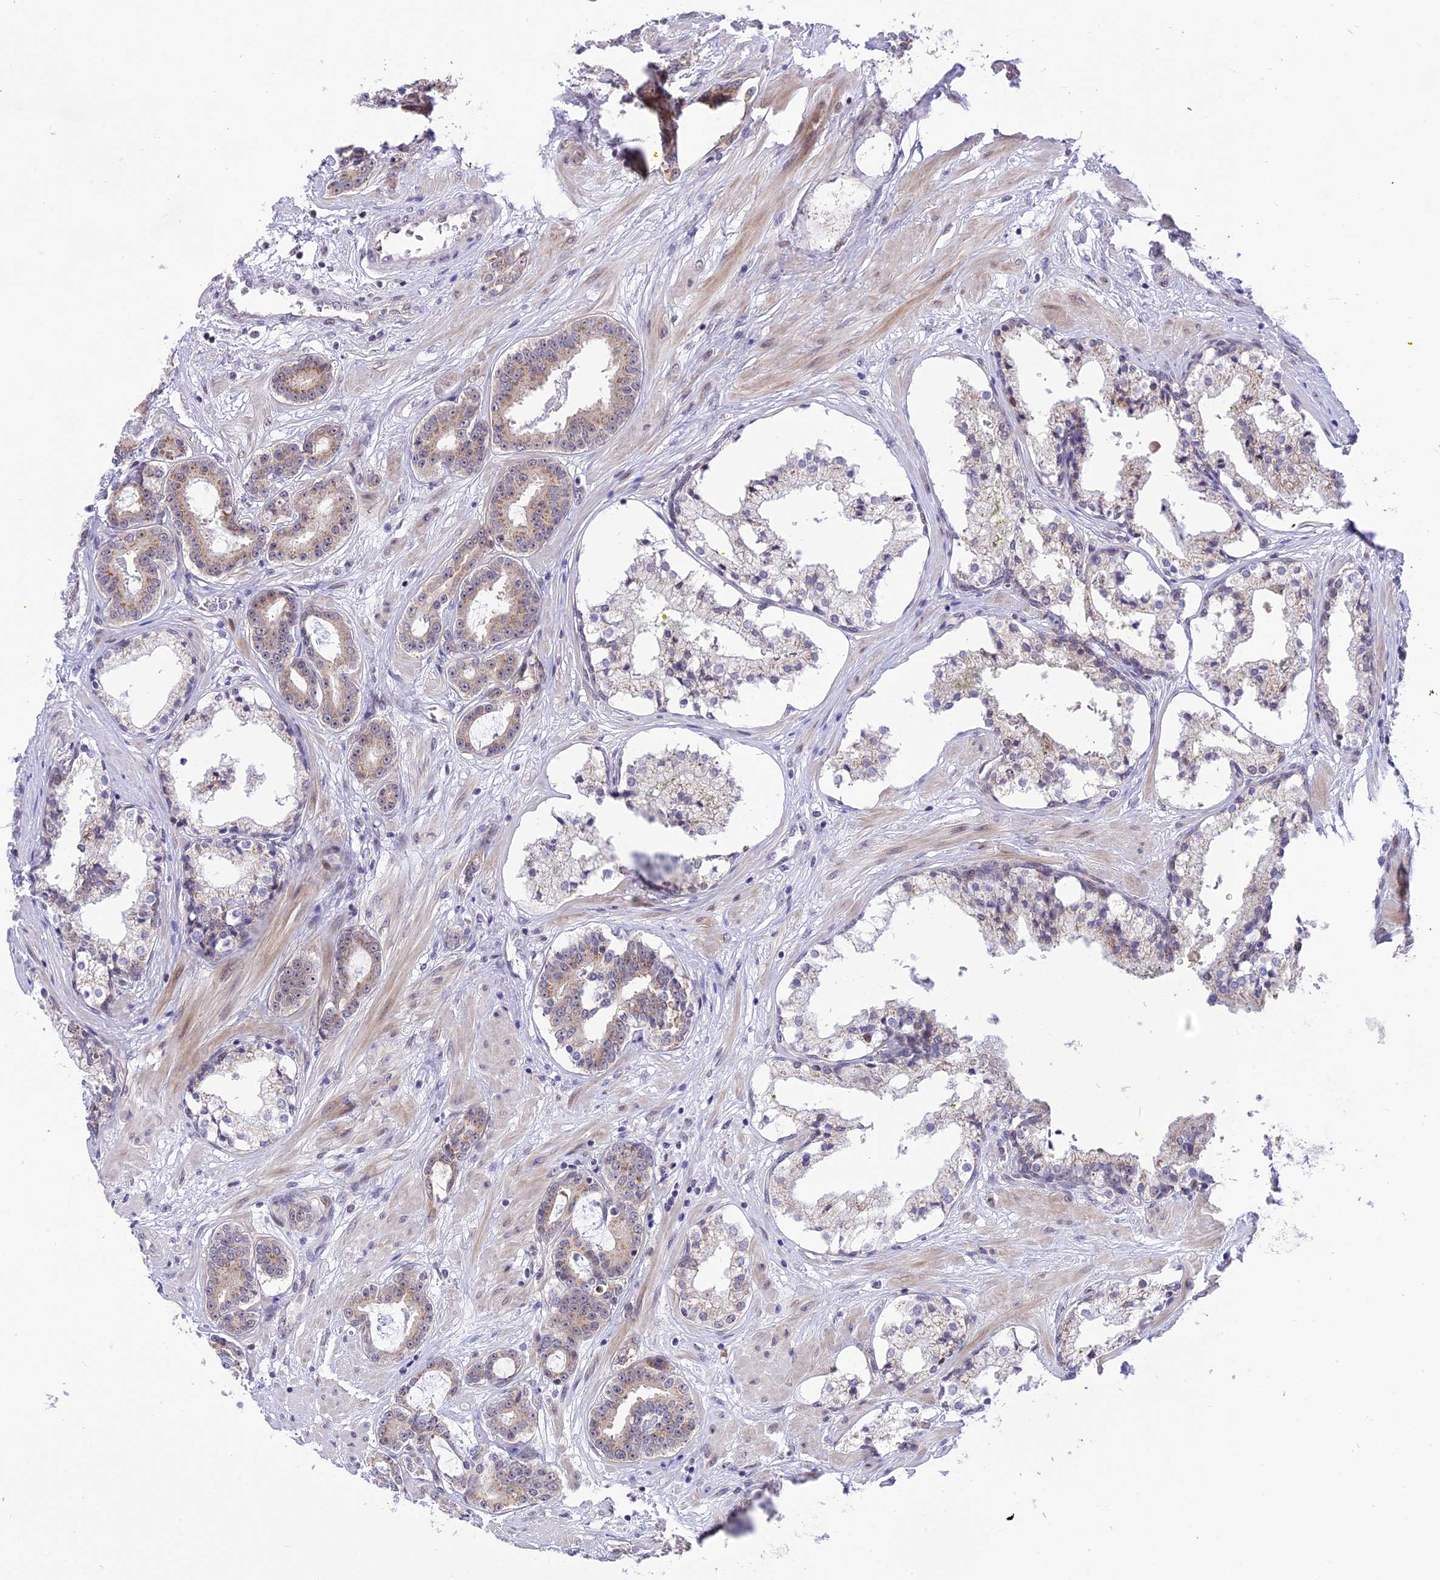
{"staining": {"intensity": "weak", "quantity": "25%-75%", "location": "cytoplasmic/membranous"}, "tissue": "prostate cancer", "cell_type": "Tumor cells", "image_type": "cancer", "snomed": [{"axis": "morphology", "description": "Adenocarcinoma, High grade"}, {"axis": "topography", "description": "Prostate"}], "caption": "Weak cytoplasmic/membranous staining for a protein is identified in about 25%-75% of tumor cells of prostate adenocarcinoma (high-grade) using IHC.", "gene": "ZNF837", "patient": {"sex": "male", "age": 58}}